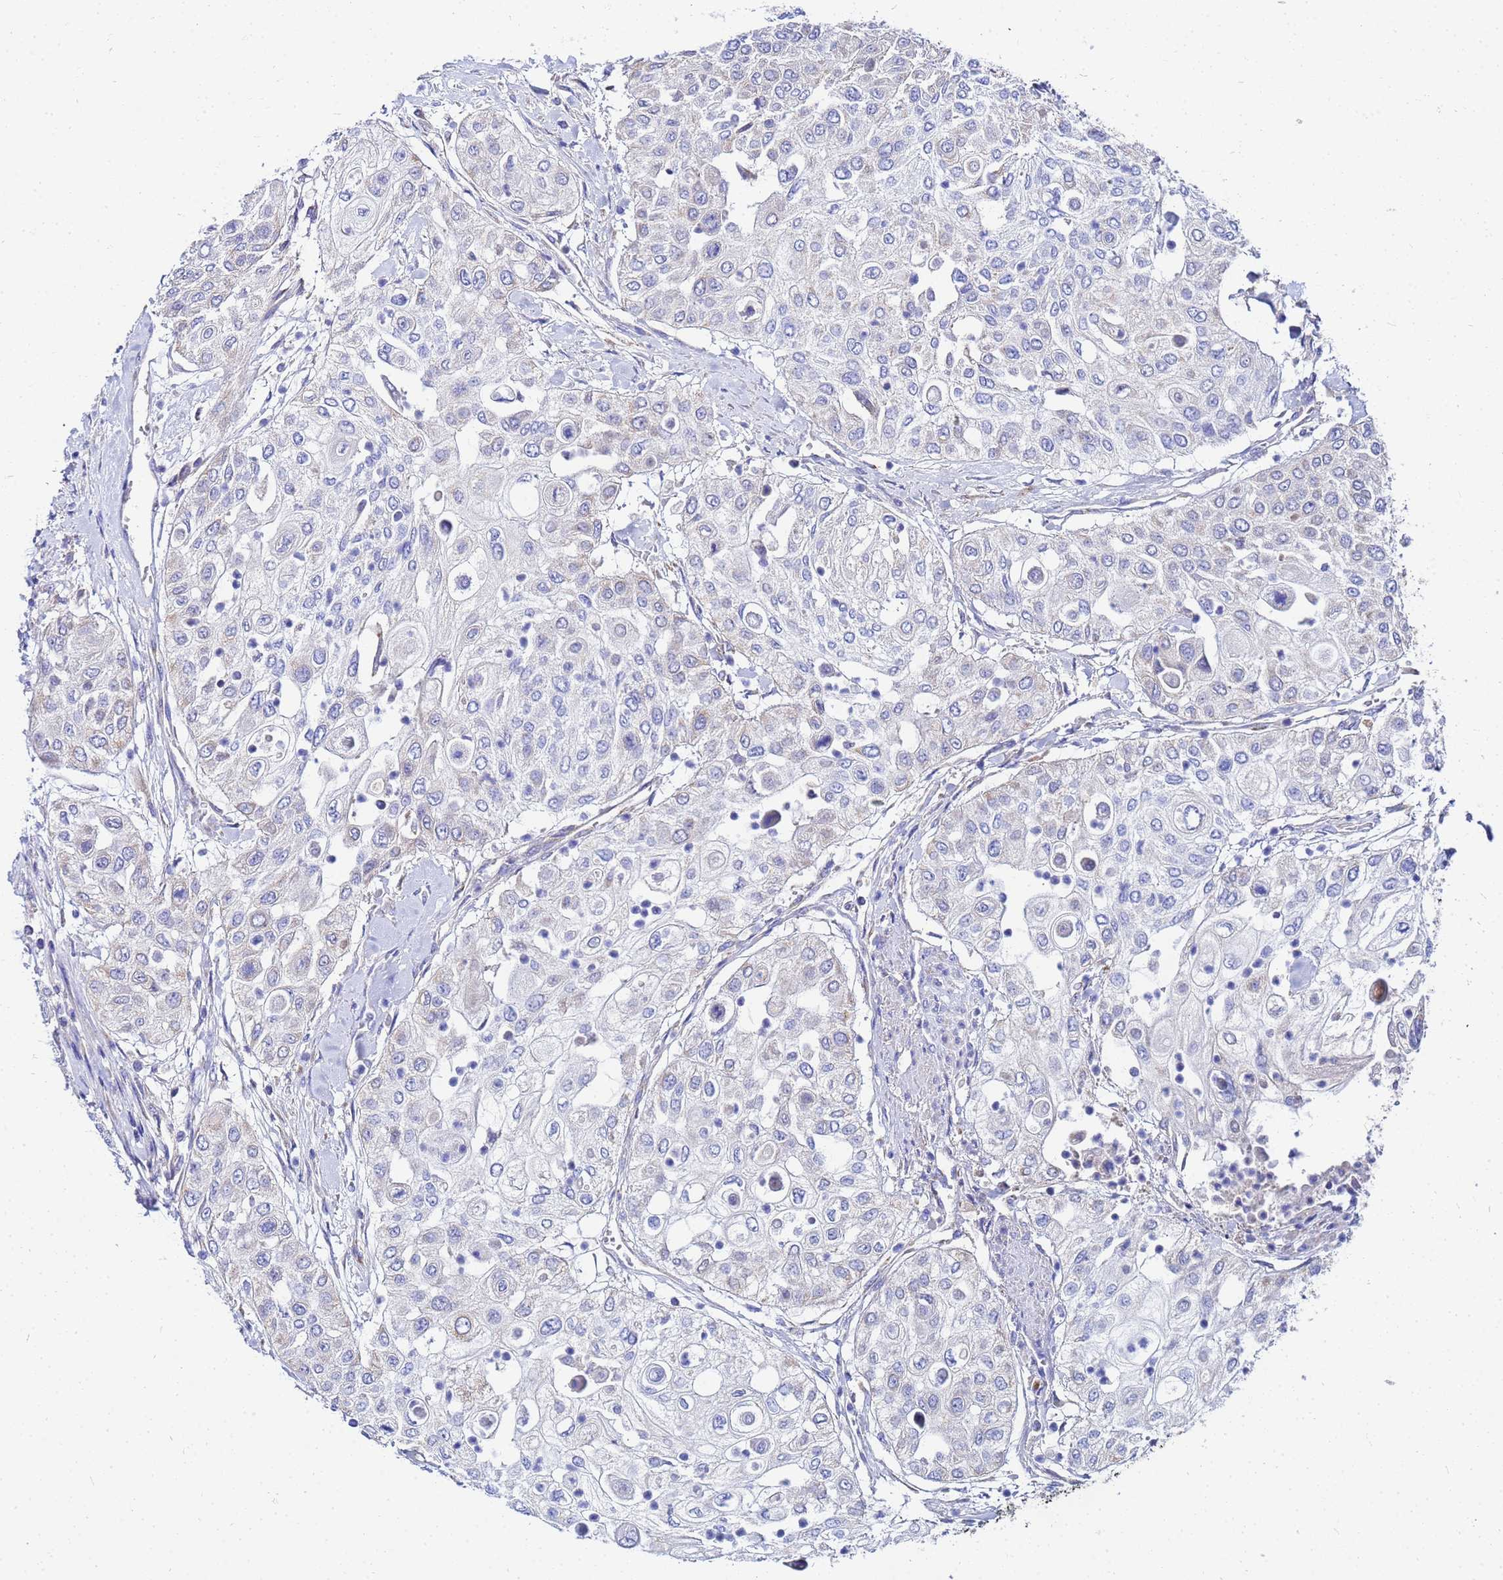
{"staining": {"intensity": "negative", "quantity": "none", "location": "none"}, "tissue": "urothelial cancer", "cell_type": "Tumor cells", "image_type": "cancer", "snomed": [{"axis": "morphology", "description": "Urothelial carcinoma, High grade"}, {"axis": "topography", "description": "Urinary bladder"}], "caption": "The IHC image has no significant staining in tumor cells of urothelial cancer tissue.", "gene": "FAHD2A", "patient": {"sex": "female", "age": 79}}